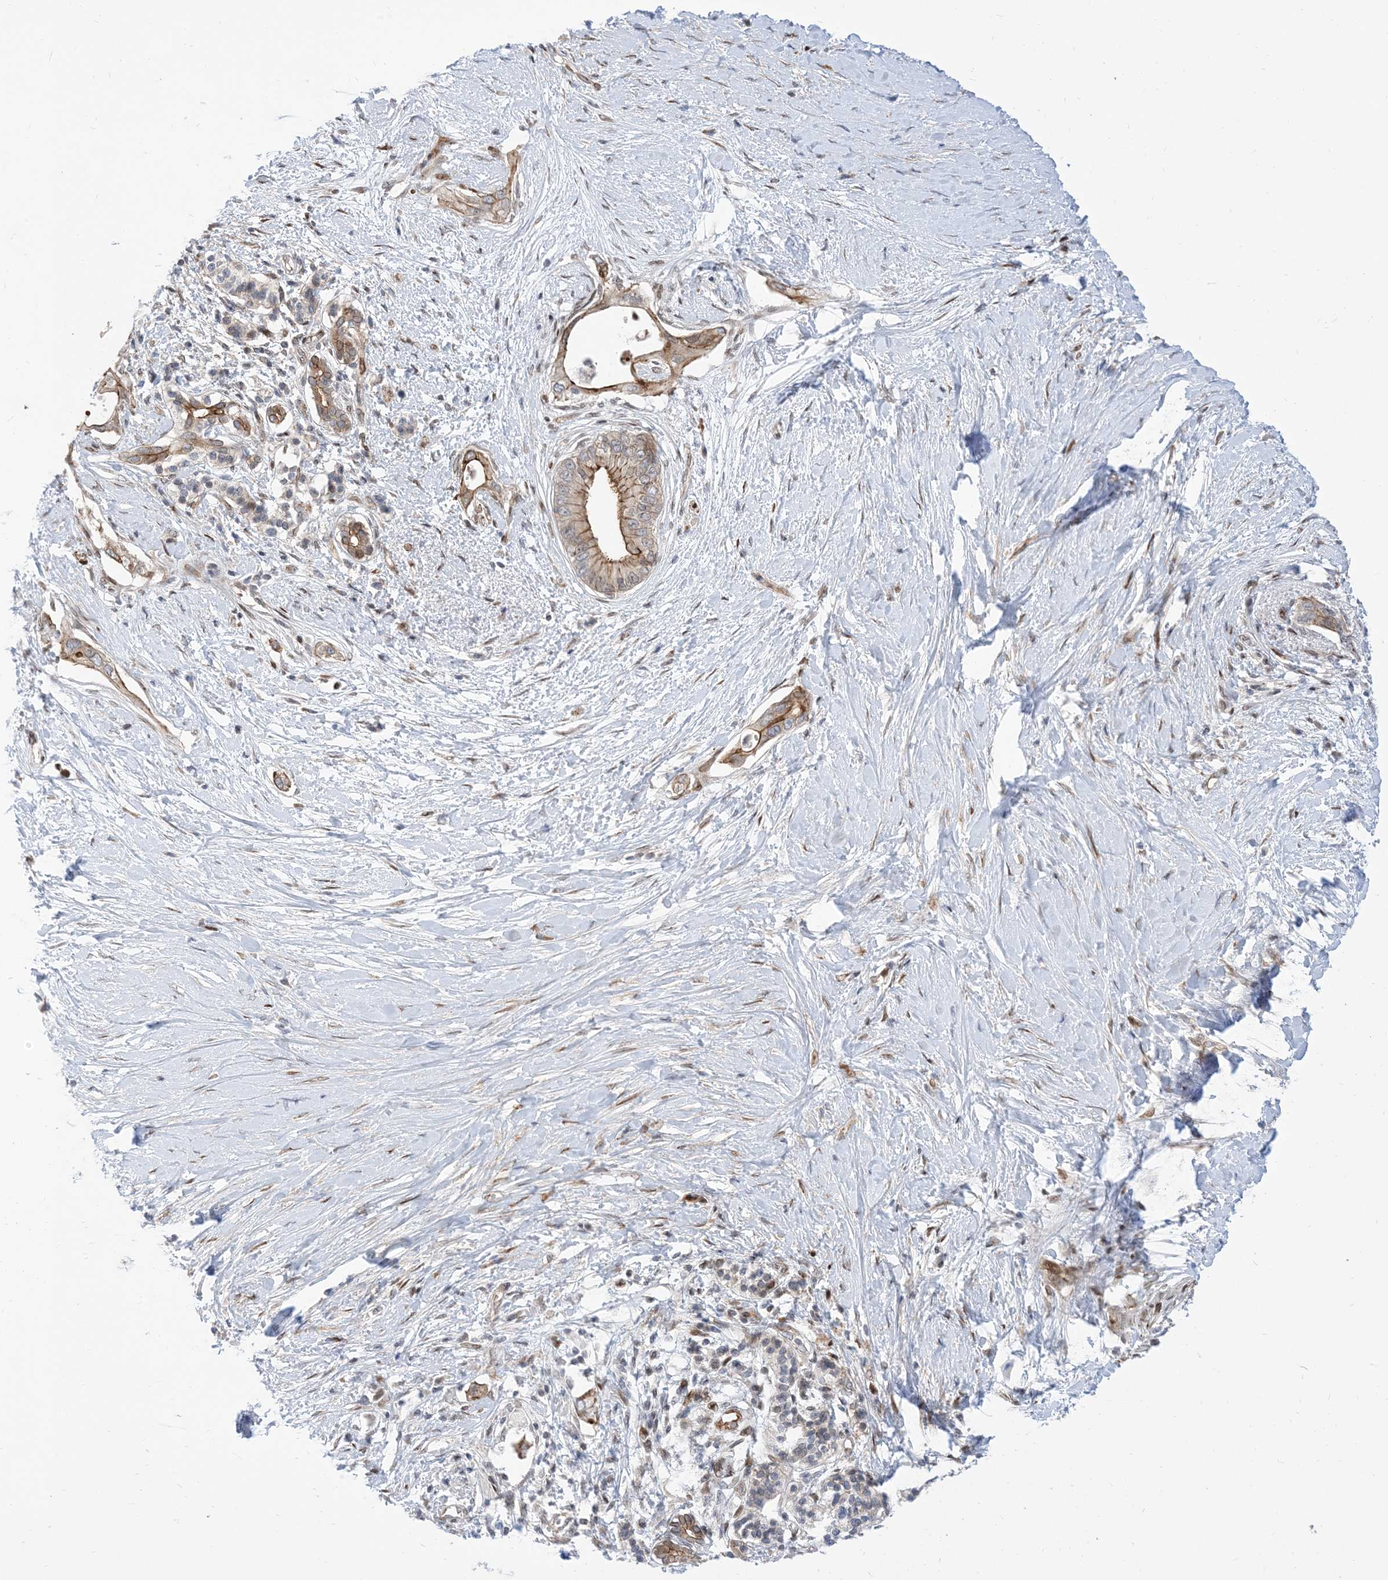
{"staining": {"intensity": "moderate", "quantity": ">75%", "location": "cytoplasmic/membranous"}, "tissue": "pancreatic cancer", "cell_type": "Tumor cells", "image_type": "cancer", "snomed": [{"axis": "morphology", "description": "Normal tissue, NOS"}, {"axis": "morphology", "description": "Adenocarcinoma, NOS"}, {"axis": "topography", "description": "Pancreas"}, {"axis": "topography", "description": "Peripheral nerve tissue"}], "caption": "IHC of pancreatic adenocarcinoma reveals medium levels of moderate cytoplasmic/membranous staining in about >75% of tumor cells. (Brightfield microscopy of DAB IHC at high magnification).", "gene": "TYSND1", "patient": {"sex": "male", "age": 59}}